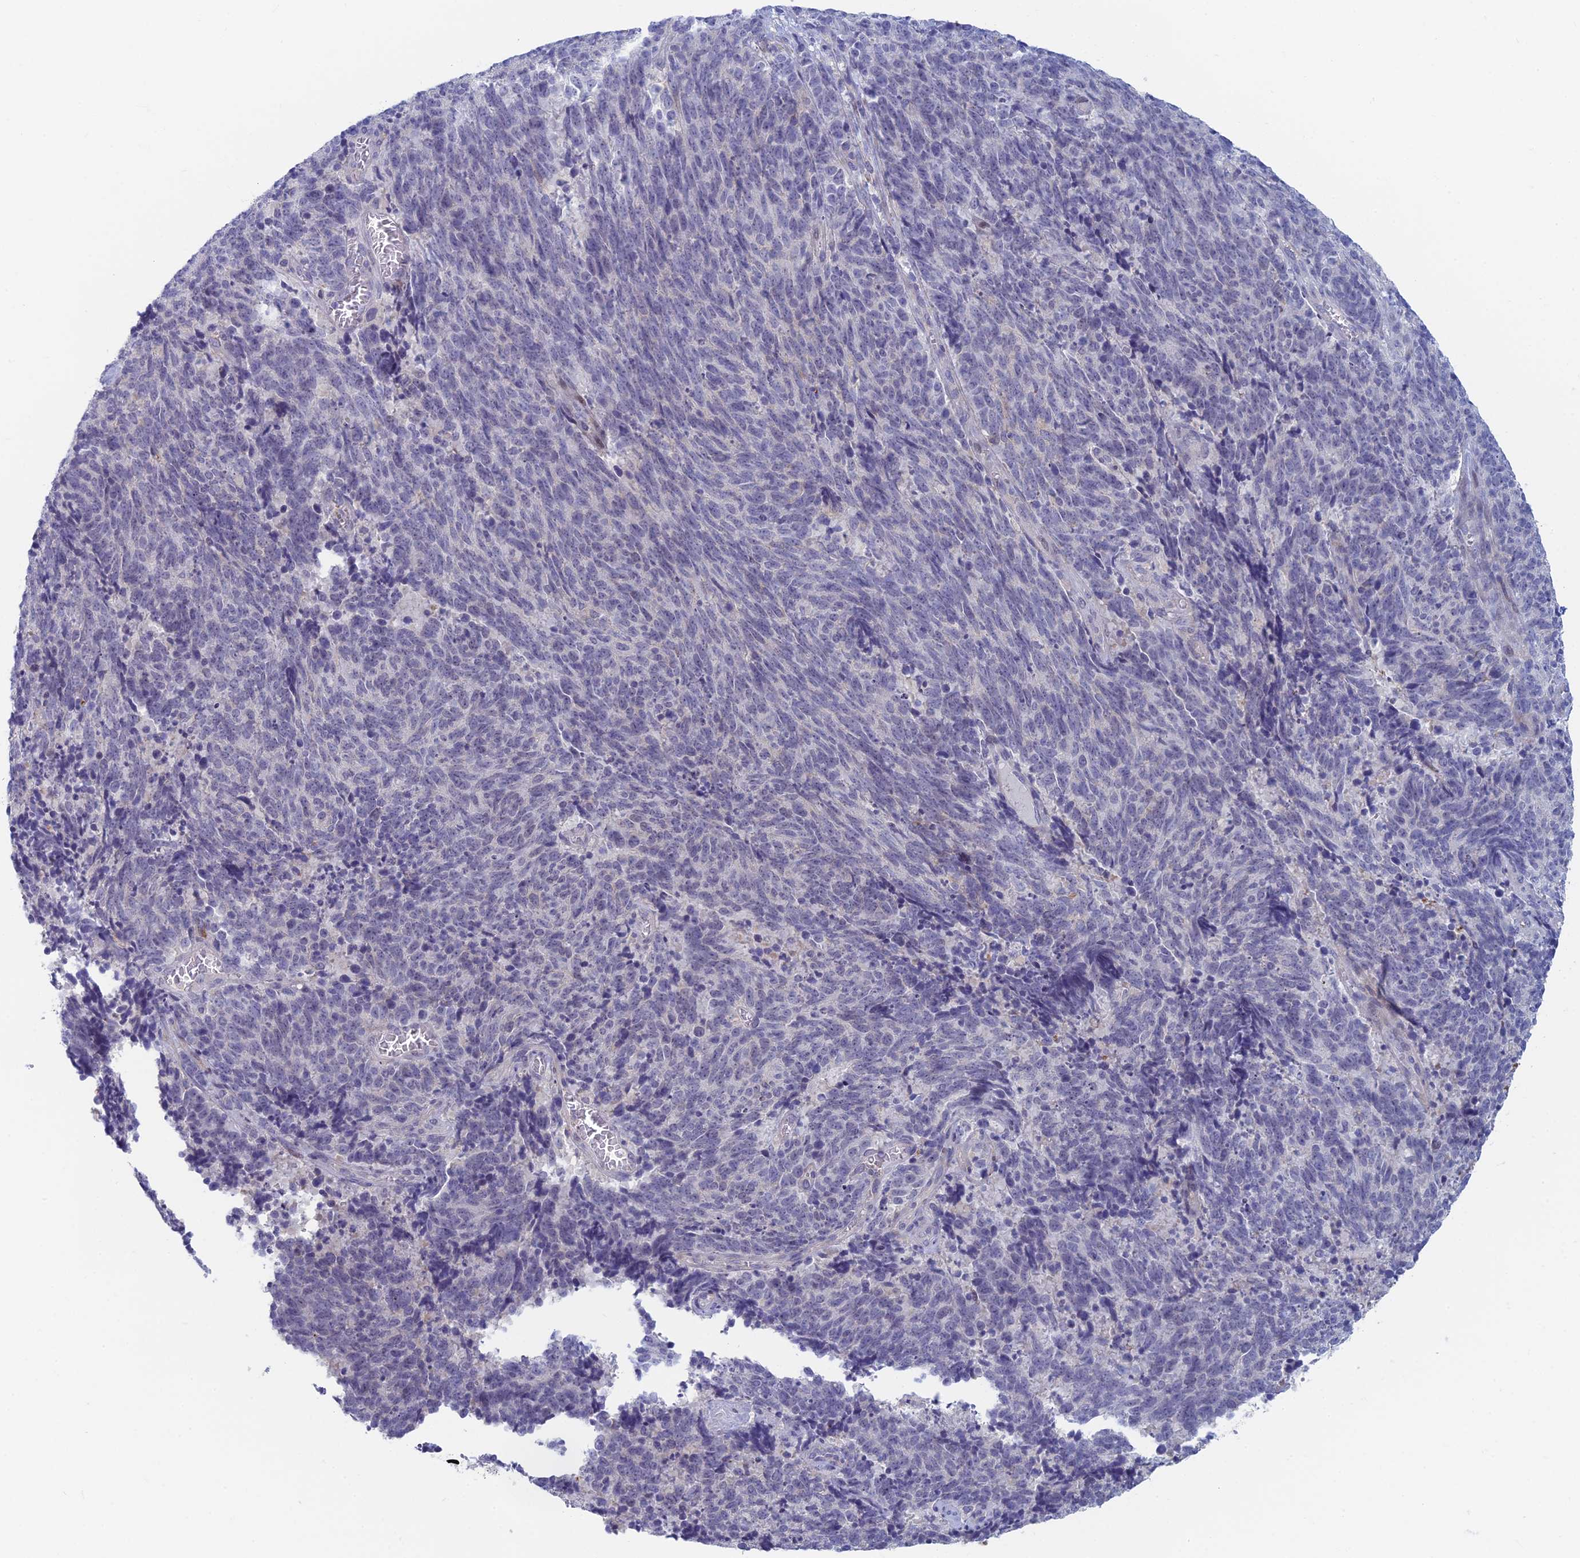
{"staining": {"intensity": "negative", "quantity": "none", "location": "none"}, "tissue": "cervical cancer", "cell_type": "Tumor cells", "image_type": "cancer", "snomed": [{"axis": "morphology", "description": "Squamous cell carcinoma, NOS"}, {"axis": "topography", "description": "Cervix"}], "caption": "Tumor cells show no significant protein staining in cervical cancer (squamous cell carcinoma).", "gene": "PPP1R26", "patient": {"sex": "female", "age": 29}}